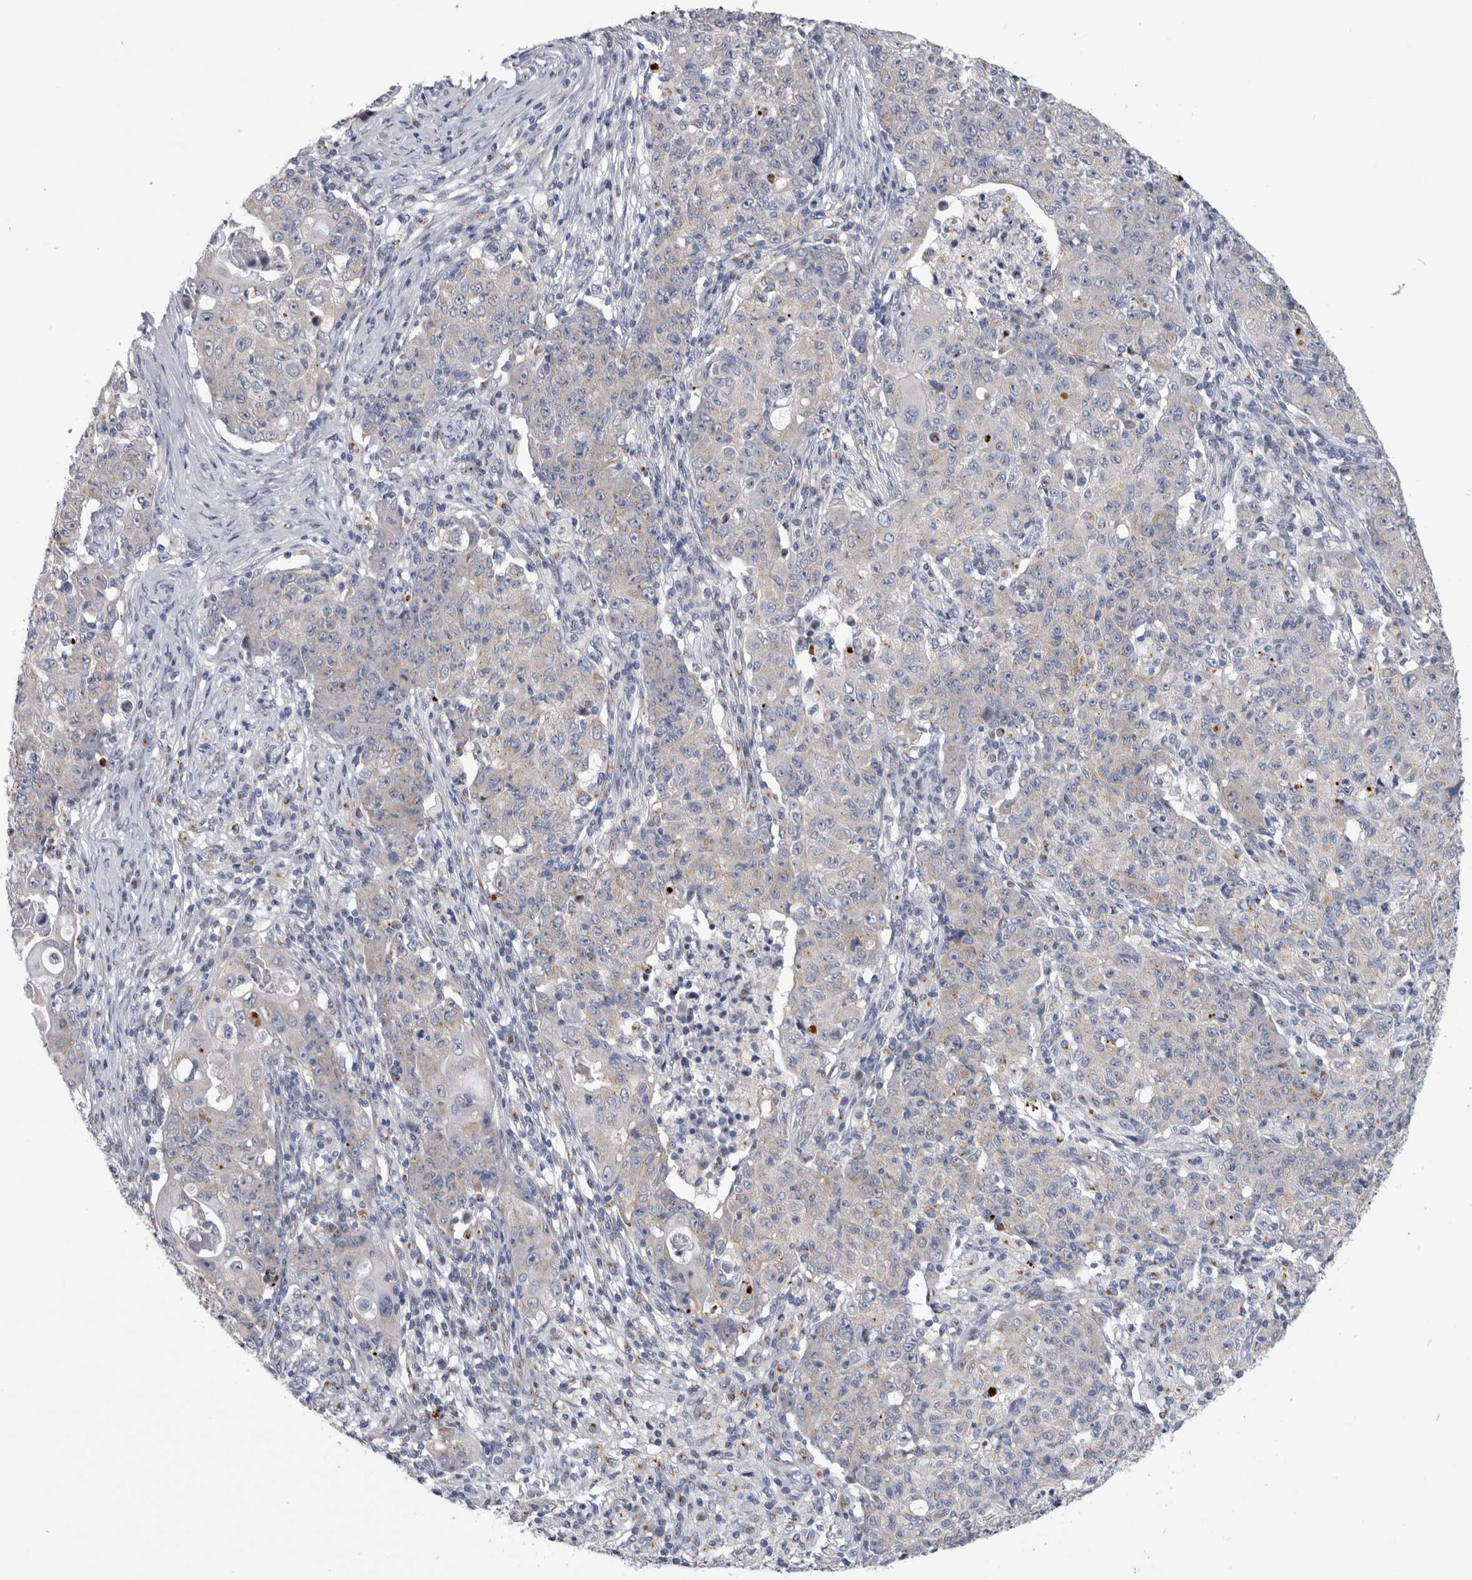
{"staining": {"intensity": "negative", "quantity": "none", "location": "none"}, "tissue": "ovarian cancer", "cell_type": "Tumor cells", "image_type": "cancer", "snomed": [{"axis": "morphology", "description": "Carcinoma, endometroid"}, {"axis": "topography", "description": "Ovary"}], "caption": "The photomicrograph reveals no staining of tumor cells in ovarian cancer. (Immunohistochemistry, brightfield microscopy, high magnification).", "gene": "AKAP9", "patient": {"sex": "female", "age": 42}}